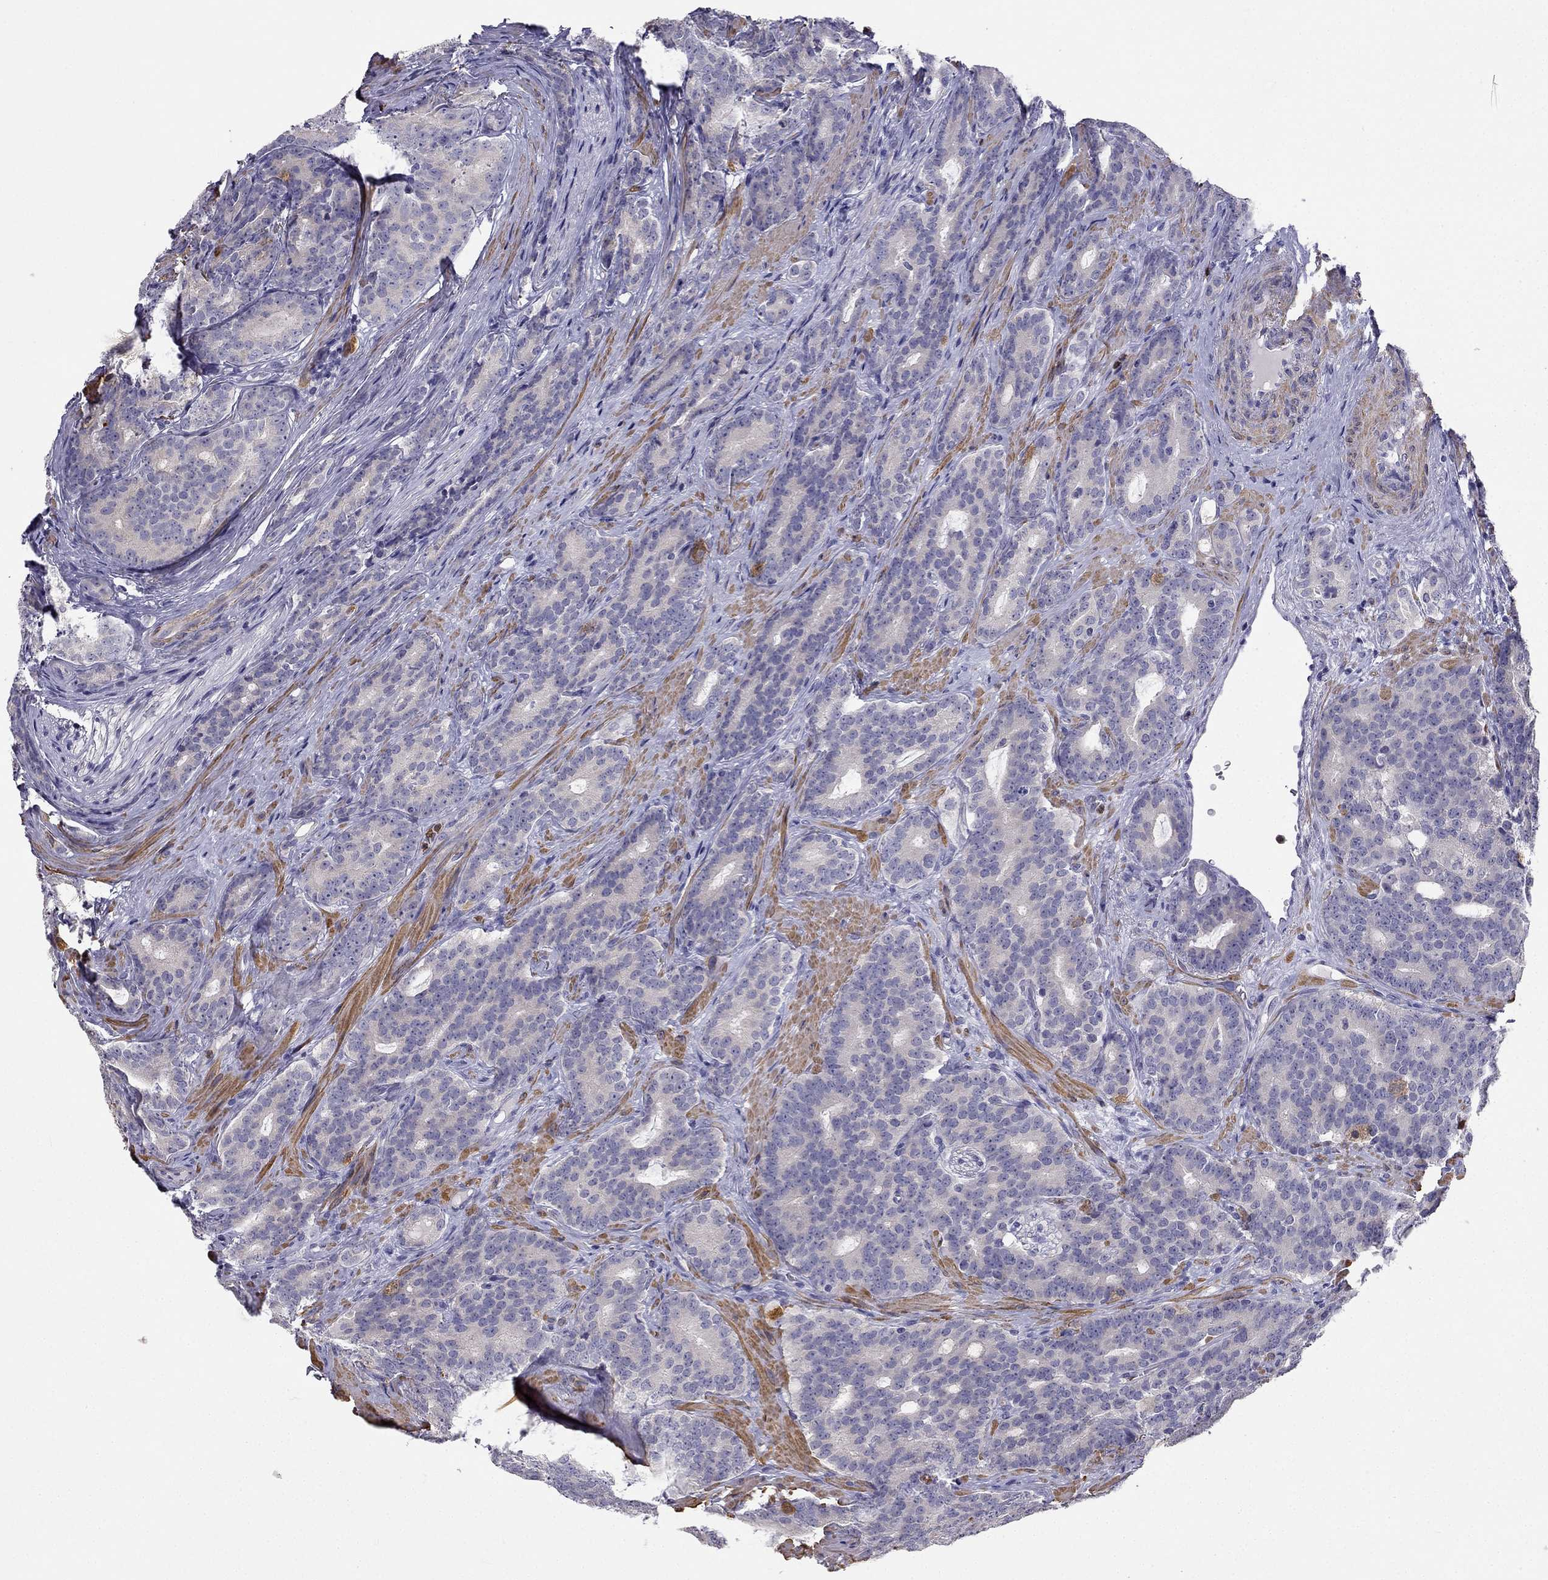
{"staining": {"intensity": "negative", "quantity": "none", "location": "none"}, "tissue": "prostate cancer", "cell_type": "Tumor cells", "image_type": "cancer", "snomed": [{"axis": "morphology", "description": "Adenocarcinoma, NOS"}, {"axis": "topography", "description": "Prostate"}], "caption": "Protein analysis of adenocarcinoma (prostate) displays no significant staining in tumor cells.", "gene": "C16orf89", "patient": {"sex": "male", "age": 71}}